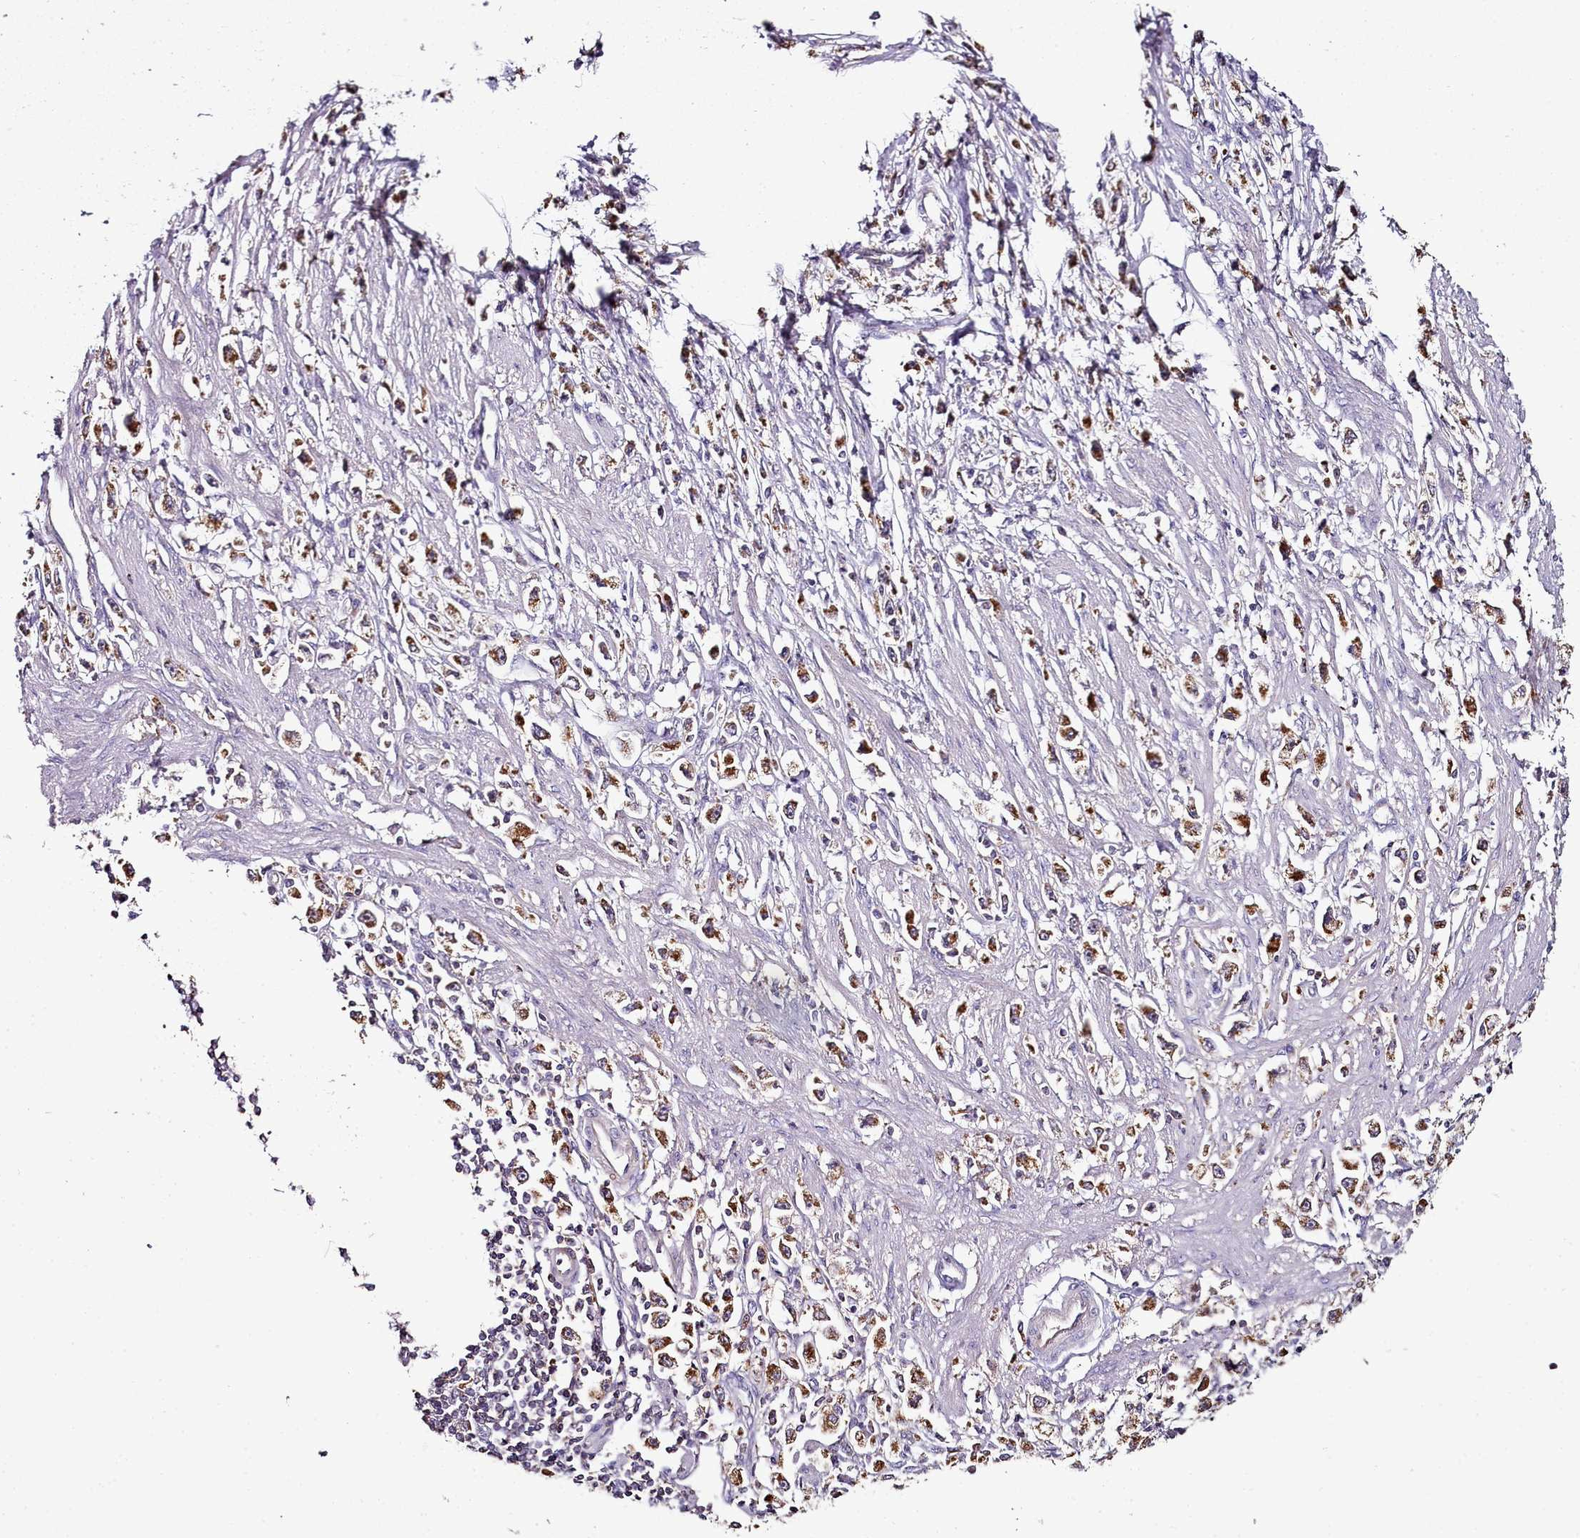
{"staining": {"intensity": "strong", "quantity": ">75%", "location": "cytoplasmic/membranous"}, "tissue": "stomach cancer", "cell_type": "Tumor cells", "image_type": "cancer", "snomed": [{"axis": "morphology", "description": "Adenocarcinoma, NOS"}, {"axis": "topography", "description": "Stomach"}], "caption": "A high-resolution histopathology image shows immunohistochemistry staining of adenocarcinoma (stomach), which exhibits strong cytoplasmic/membranous staining in approximately >75% of tumor cells. (DAB (3,3'-diaminobenzidine) = brown stain, brightfield microscopy at high magnification).", "gene": "ACSS1", "patient": {"sex": "female", "age": 59}}